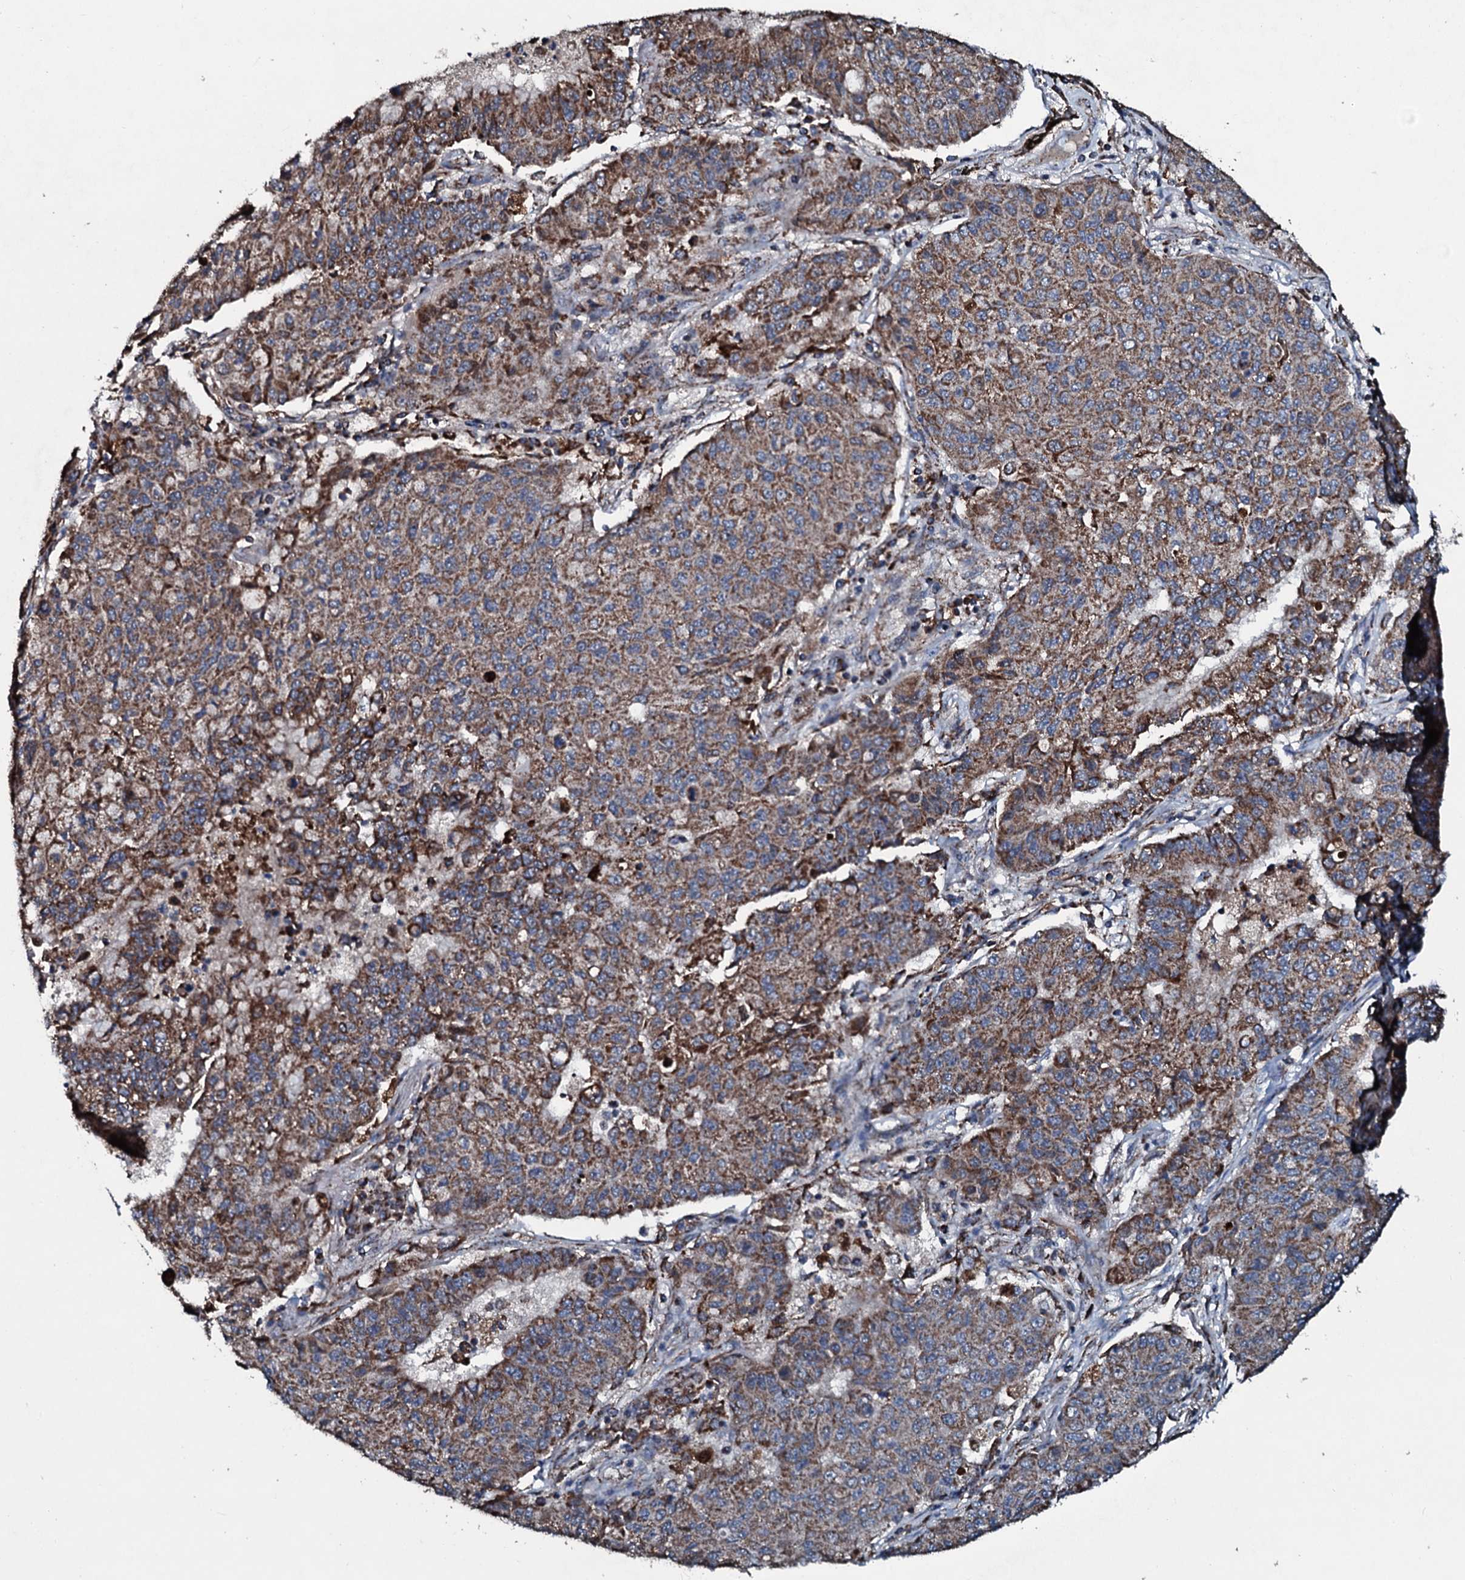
{"staining": {"intensity": "moderate", "quantity": ">75%", "location": "cytoplasmic/membranous"}, "tissue": "lung cancer", "cell_type": "Tumor cells", "image_type": "cancer", "snomed": [{"axis": "morphology", "description": "Squamous cell carcinoma, NOS"}, {"axis": "topography", "description": "Lung"}], "caption": "A micrograph showing moderate cytoplasmic/membranous expression in approximately >75% of tumor cells in squamous cell carcinoma (lung), as visualized by brown immunohistochemical staining.", "gene": "DYNC2I2", "patient": {"sex": "male", "age": 74}}